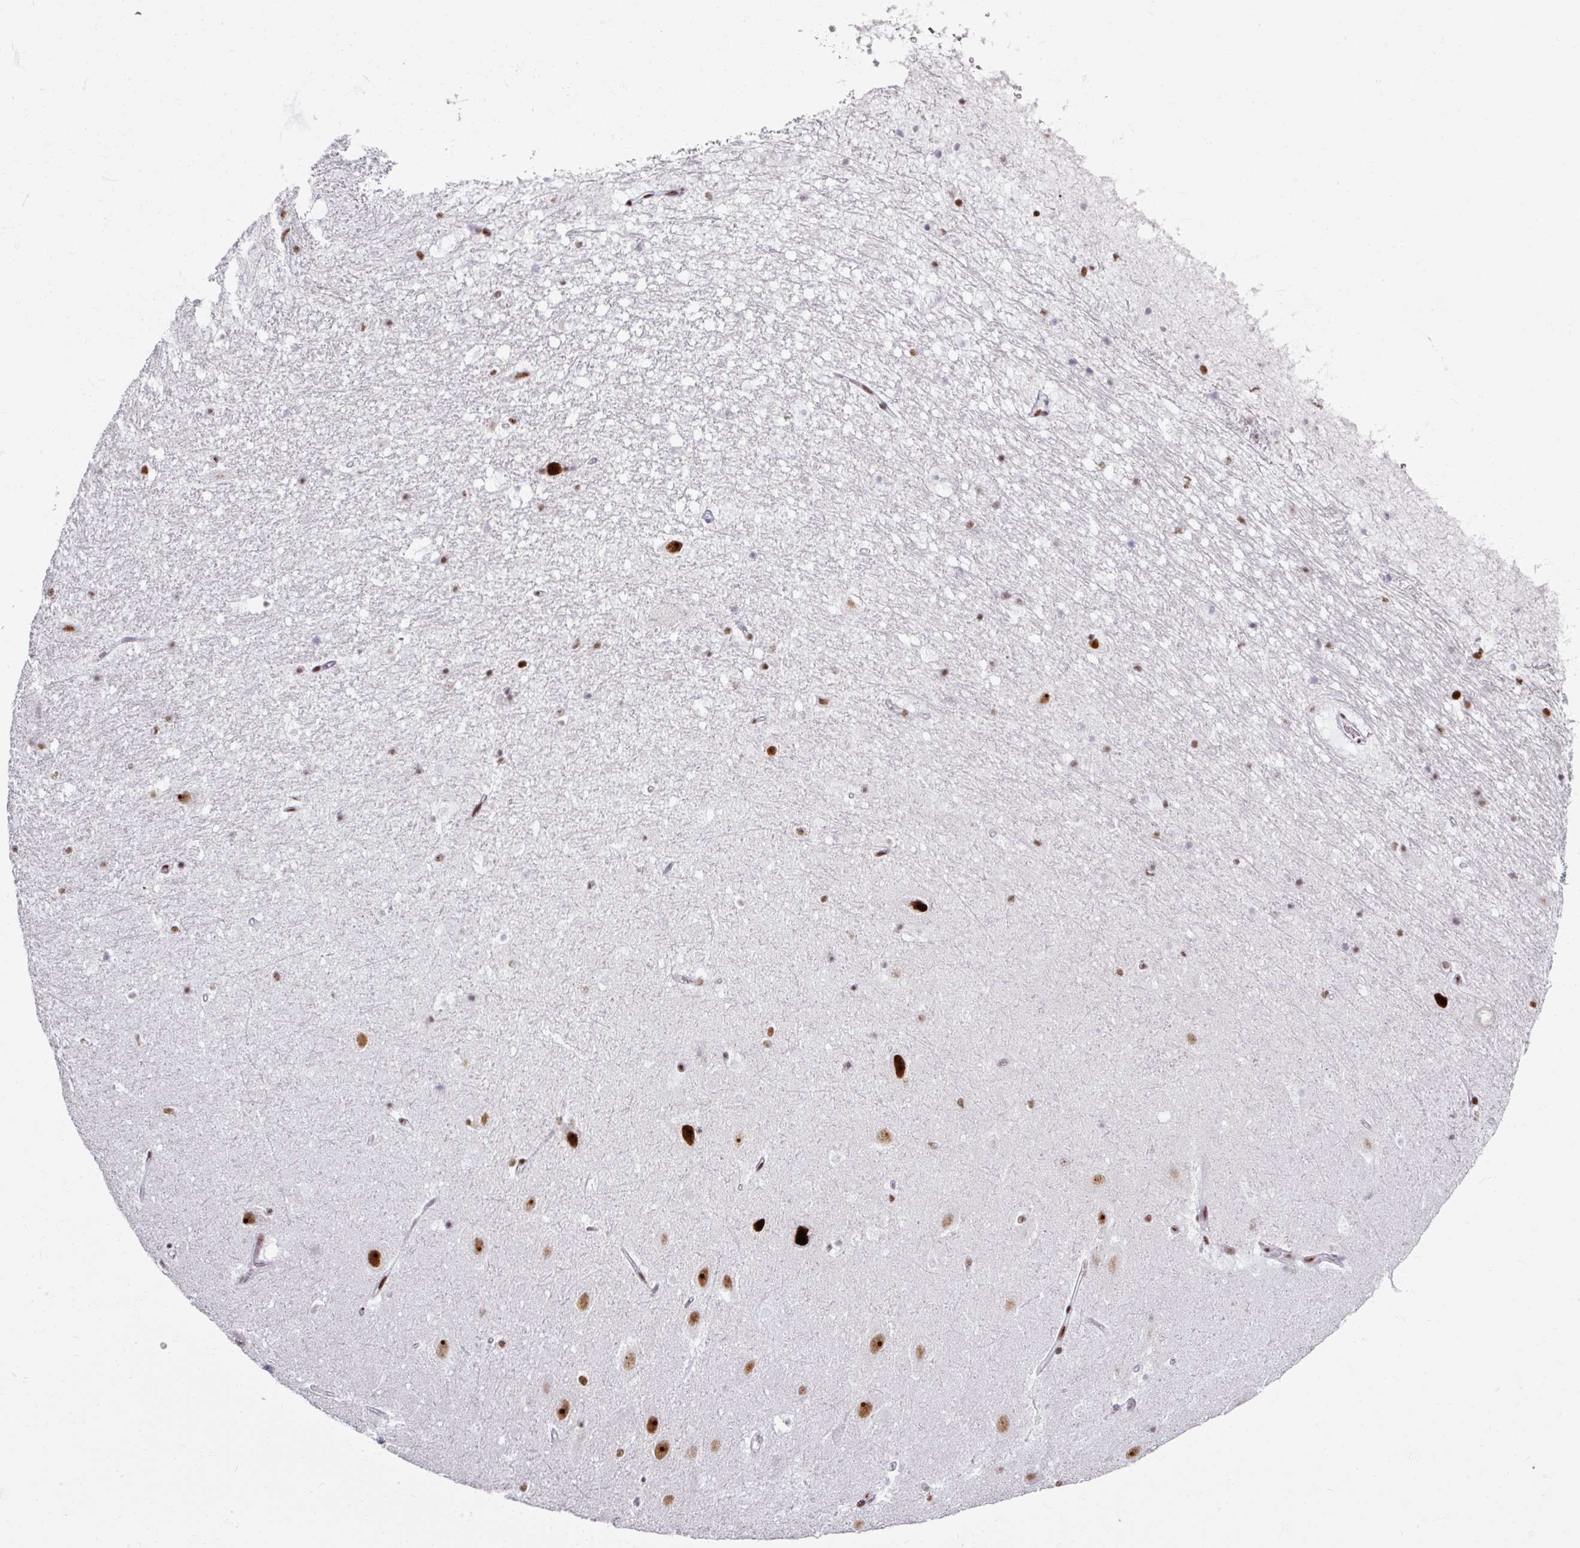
{"staining": {"intensity": "moderate", "quantity": "25%-75%", "location": "nuclear"}, "tissue": "hippocampus", "cell_type": "Glial cells", "image_type": "normal", "snomed": [{"axis": "morphology", "description": "Normal tissue, NOS"}, {"axis": "topography", "description": "Hippocampus"}], "caption": "IHC image of benign human hippocampus stained for a protein (brown), which displays medium levels of moderate nuclear expression in about 25%-75% of glial cells.", "gene": "ADAR", "patient": {"sex": "male", "age": 37}}